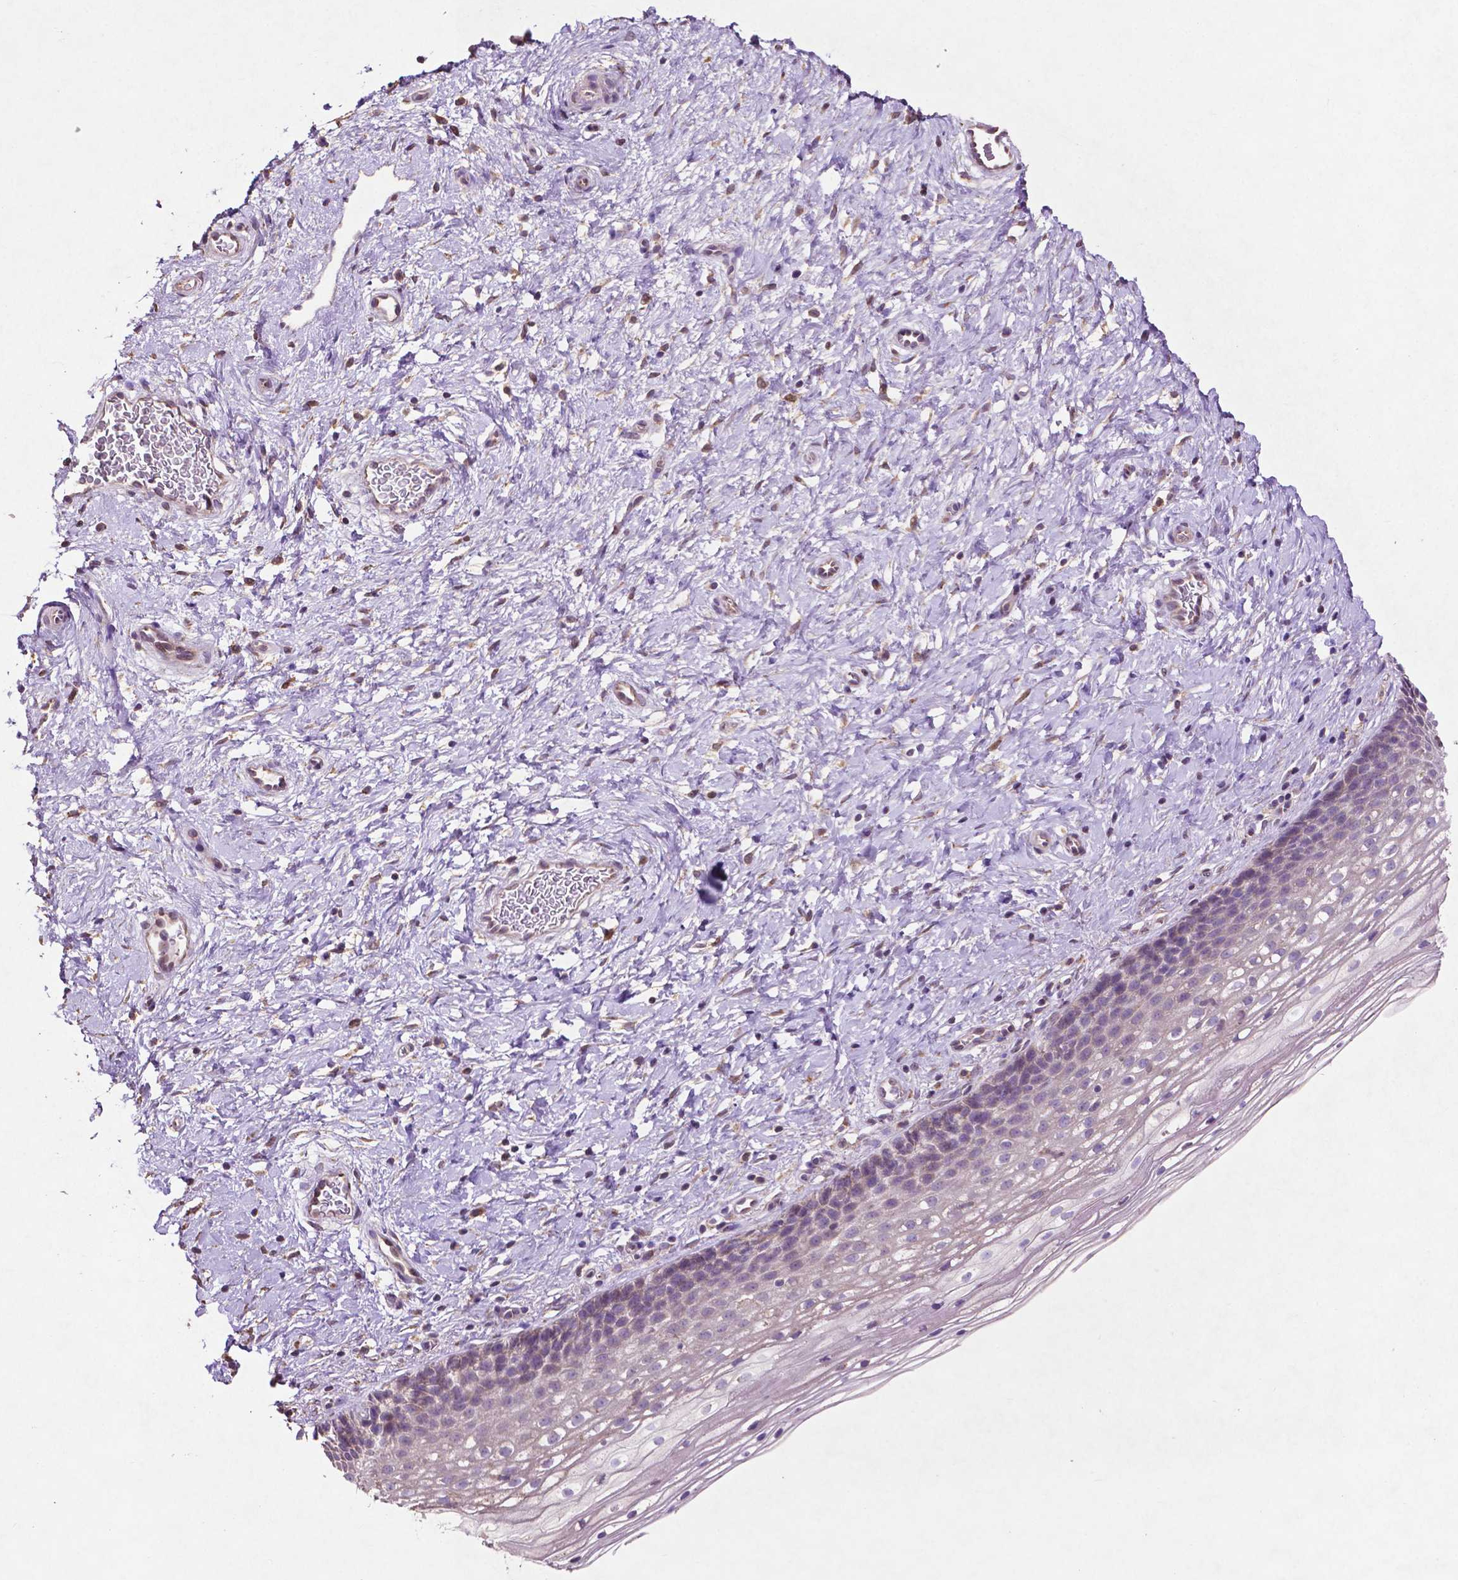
{"staining": {"intensity": "moderate", "quantity": ">75%", "location": "cytoplasmic/membranous"}, "tissue": "cervix", "cell_type": "Glandular cells", "image_type": "normal", "snomed": [{"axis": "morphology", "description": "Normal tissue, NOS"}, {"axis": "topography", "description": "Cervix"}], "caption": "Glandular cells display medium levels of moderate cytoplasmic/membranous positivity in about >75% of cells in normal human cervix.", "gene": "MBTPS1", "patient": {"sex": "female", "age": 34}}